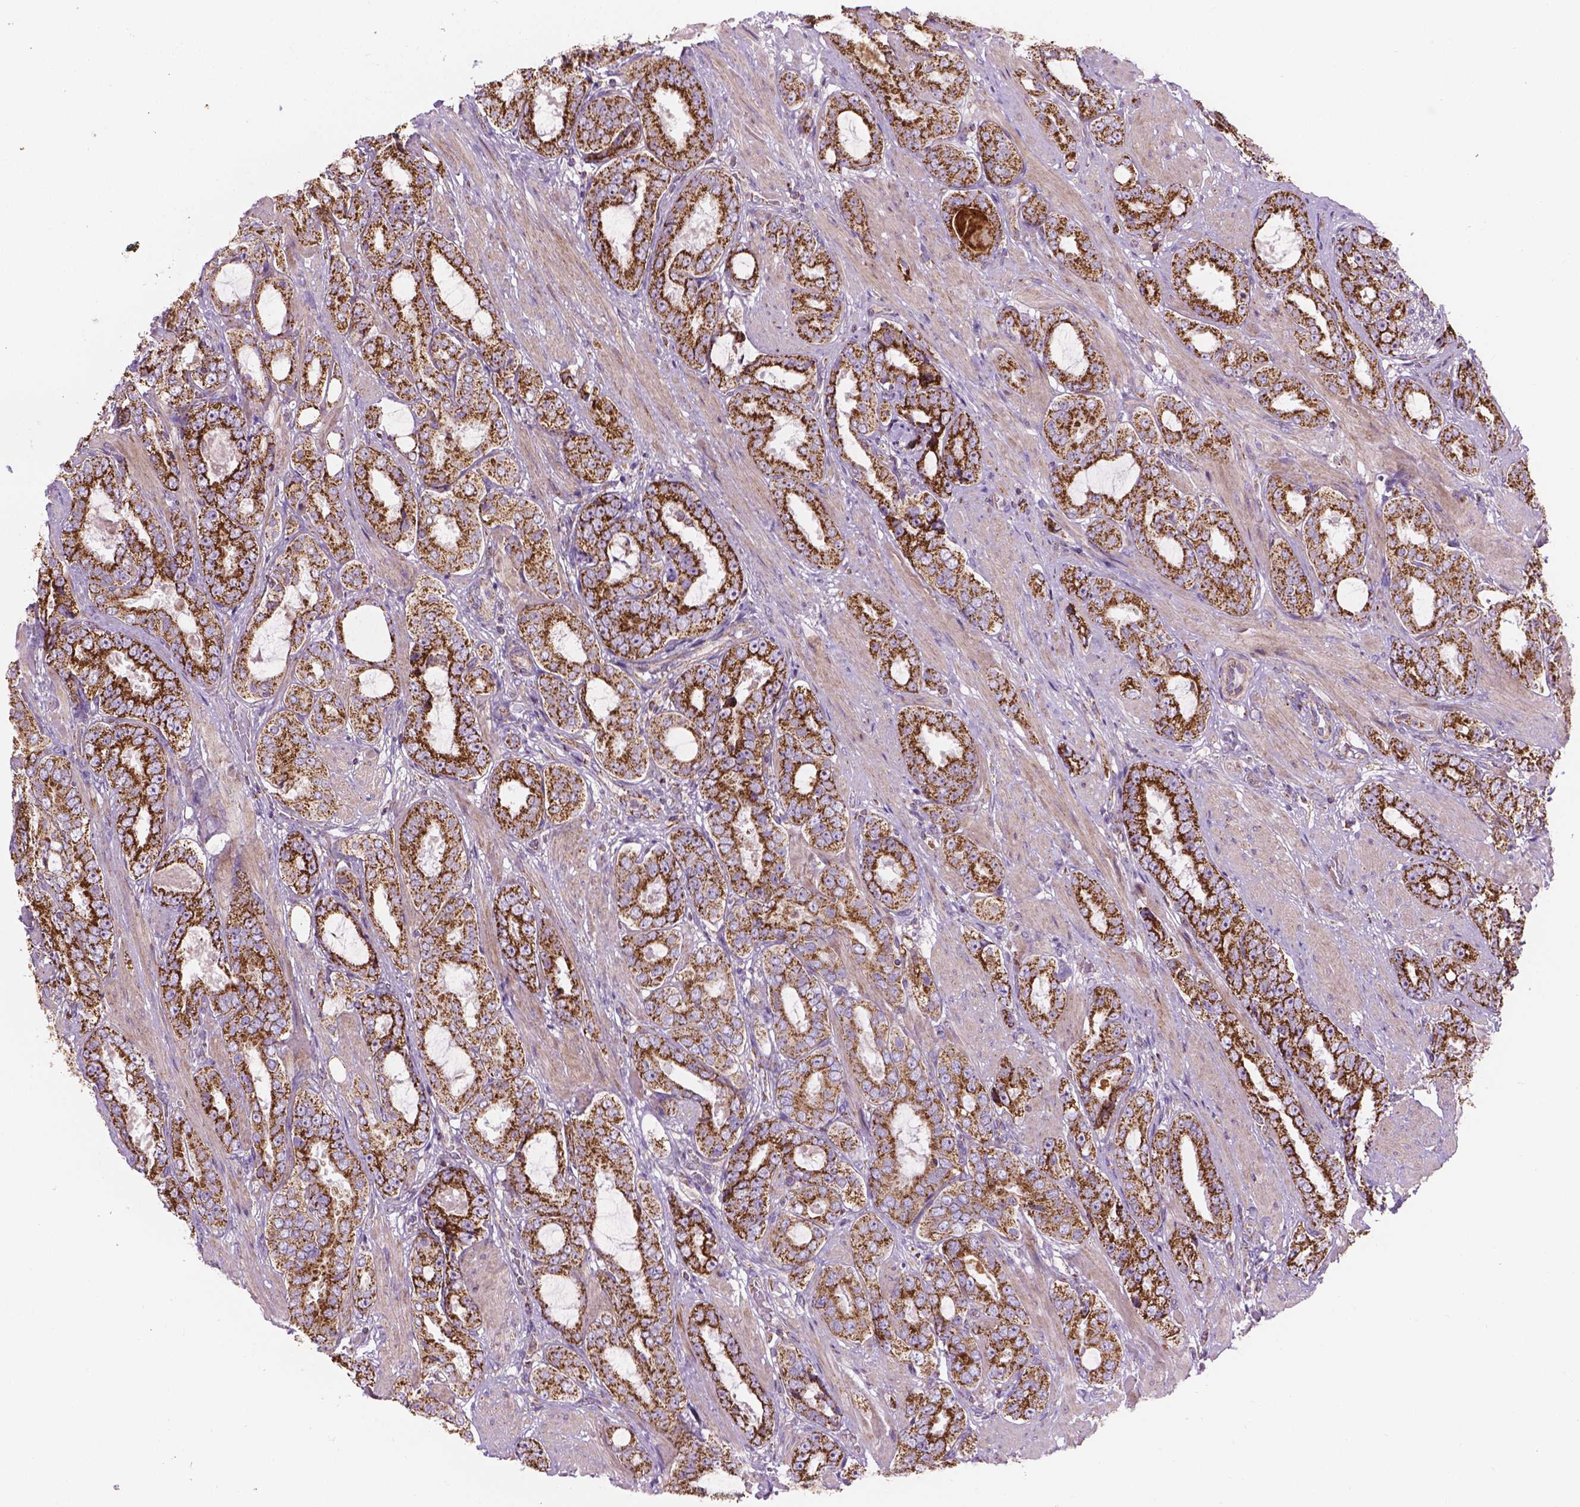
{"staining": {"intensity": "strong", "quantity": ">75%", "location": "cytoplasmic/membranous"}, "tissue": "prostate cancer", "cell_type": "Tumor cells", "image_type": "cancer", "snomed": [{"axis": "morphology", "description": "Adenocarcinoma, High grade"}, {"axis": "topography", "description": "Prostate"}], "caption": "Immunohistochemistry (IHC) photomicrograph of neoplastic tissue: human prostate cancer stained using immunohistochemistry (IHC) demonstrates high levels of strong protein expression localized specifically in the cytoplasmic/membranous of tumor cells, appearing as a cytoplasmic/membranous brown color.", "gene": "PIBF1", "patient": {"sex": "male", "age": 63}}